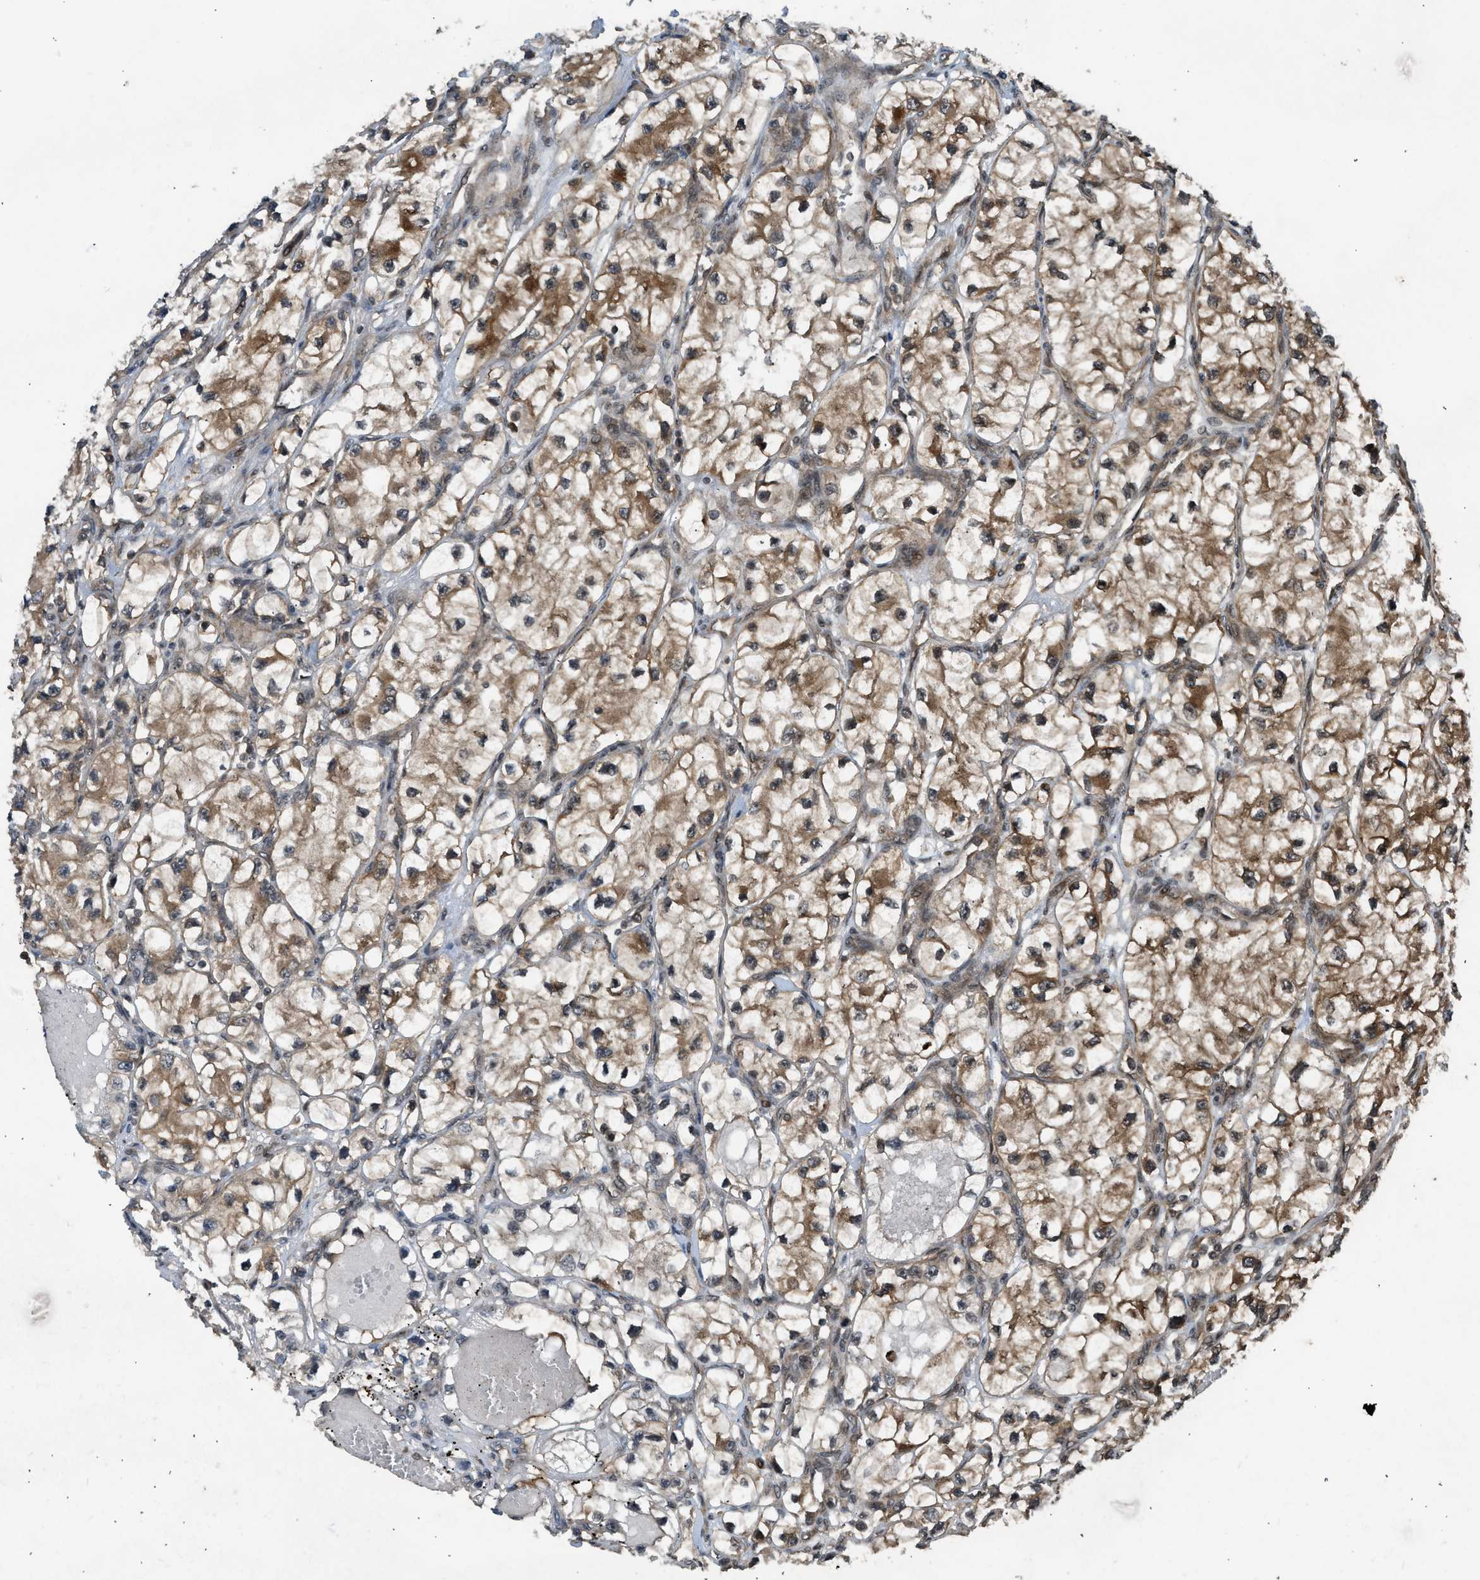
{"staining": {"intensity": "strong", "quantity": ">75%", "location": "cytoplasmic/membranous,nuclear"}, "tissue": "renal cancer", "cell_type": "Tumor cells", "image_type": "cancer", "snomed": [{"axis": "morphology", "description": "Adenocarcinoma, NOS"}, {"axis": "topography", "description": "Kidney"}], "caption": "DAB (3,3'-diaminobenzidine) immunohistochemical staining of renal adenocarcinoma exhibits strong cytoplasmic/membranous and nuclear protein expression in approximately >75% of tumor cells.", "gene": "TXNL1", "patient": {"sex": "female", "age": 57}}